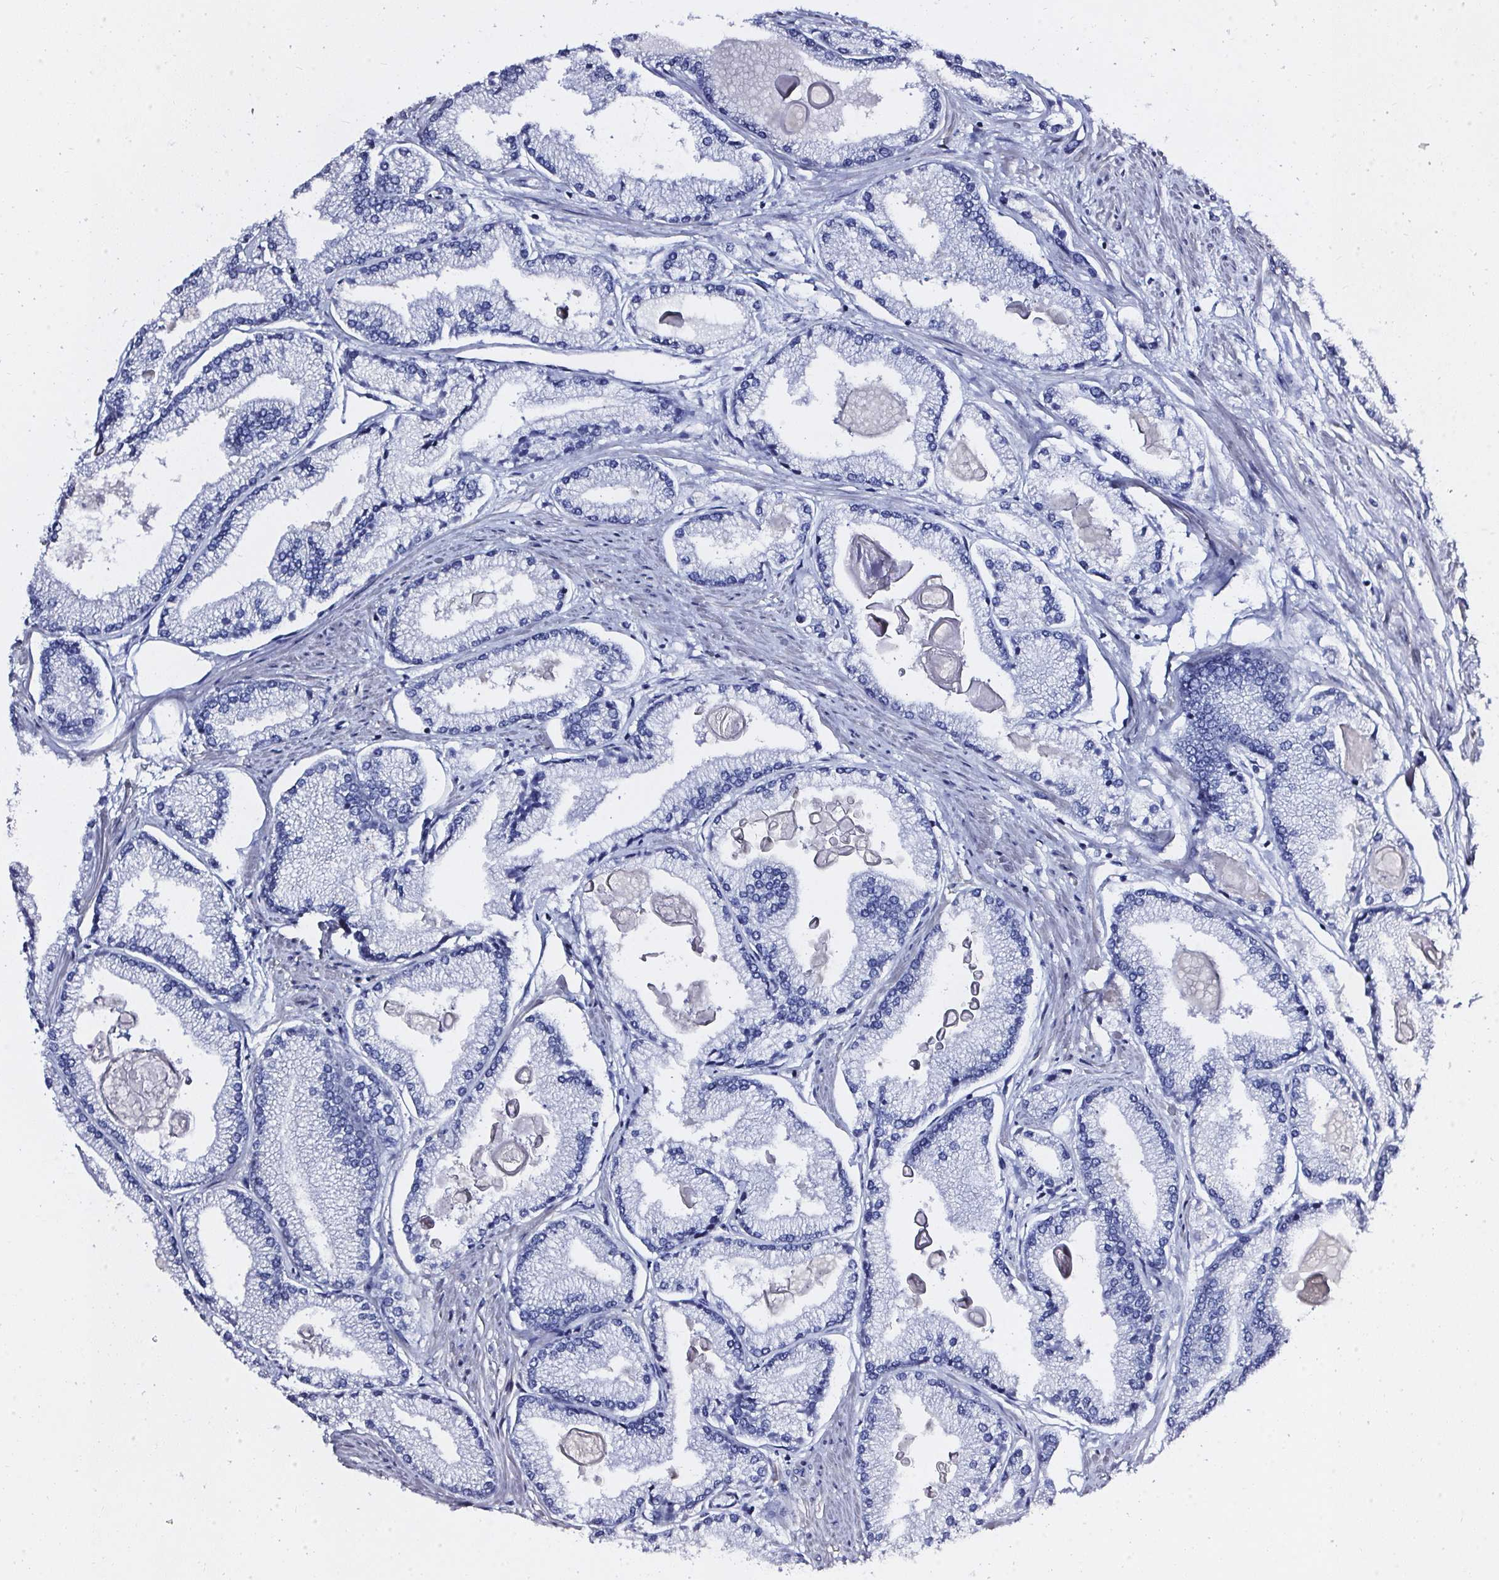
{"staining": {"intensity": "negative", "quantity": "none", "location": "none"}, "tissue": "prostate cancer", "cell_type": "Tumor cells", "image_type": "cancer", "snomed": [{"axis": "morphology", "description": "Adenocarcinoma, High grade"}, {"axis": "topography", "description": "Prostate"}], "caption": "Immunohistochemical staining of prostate cancer (high-grade adenocarcinoma) reveals no significant positivity in tumor cells. Nuclei are stained in blue.", "gene": "ELAVL2", "patient": {"sex": "male", "age": 68}}